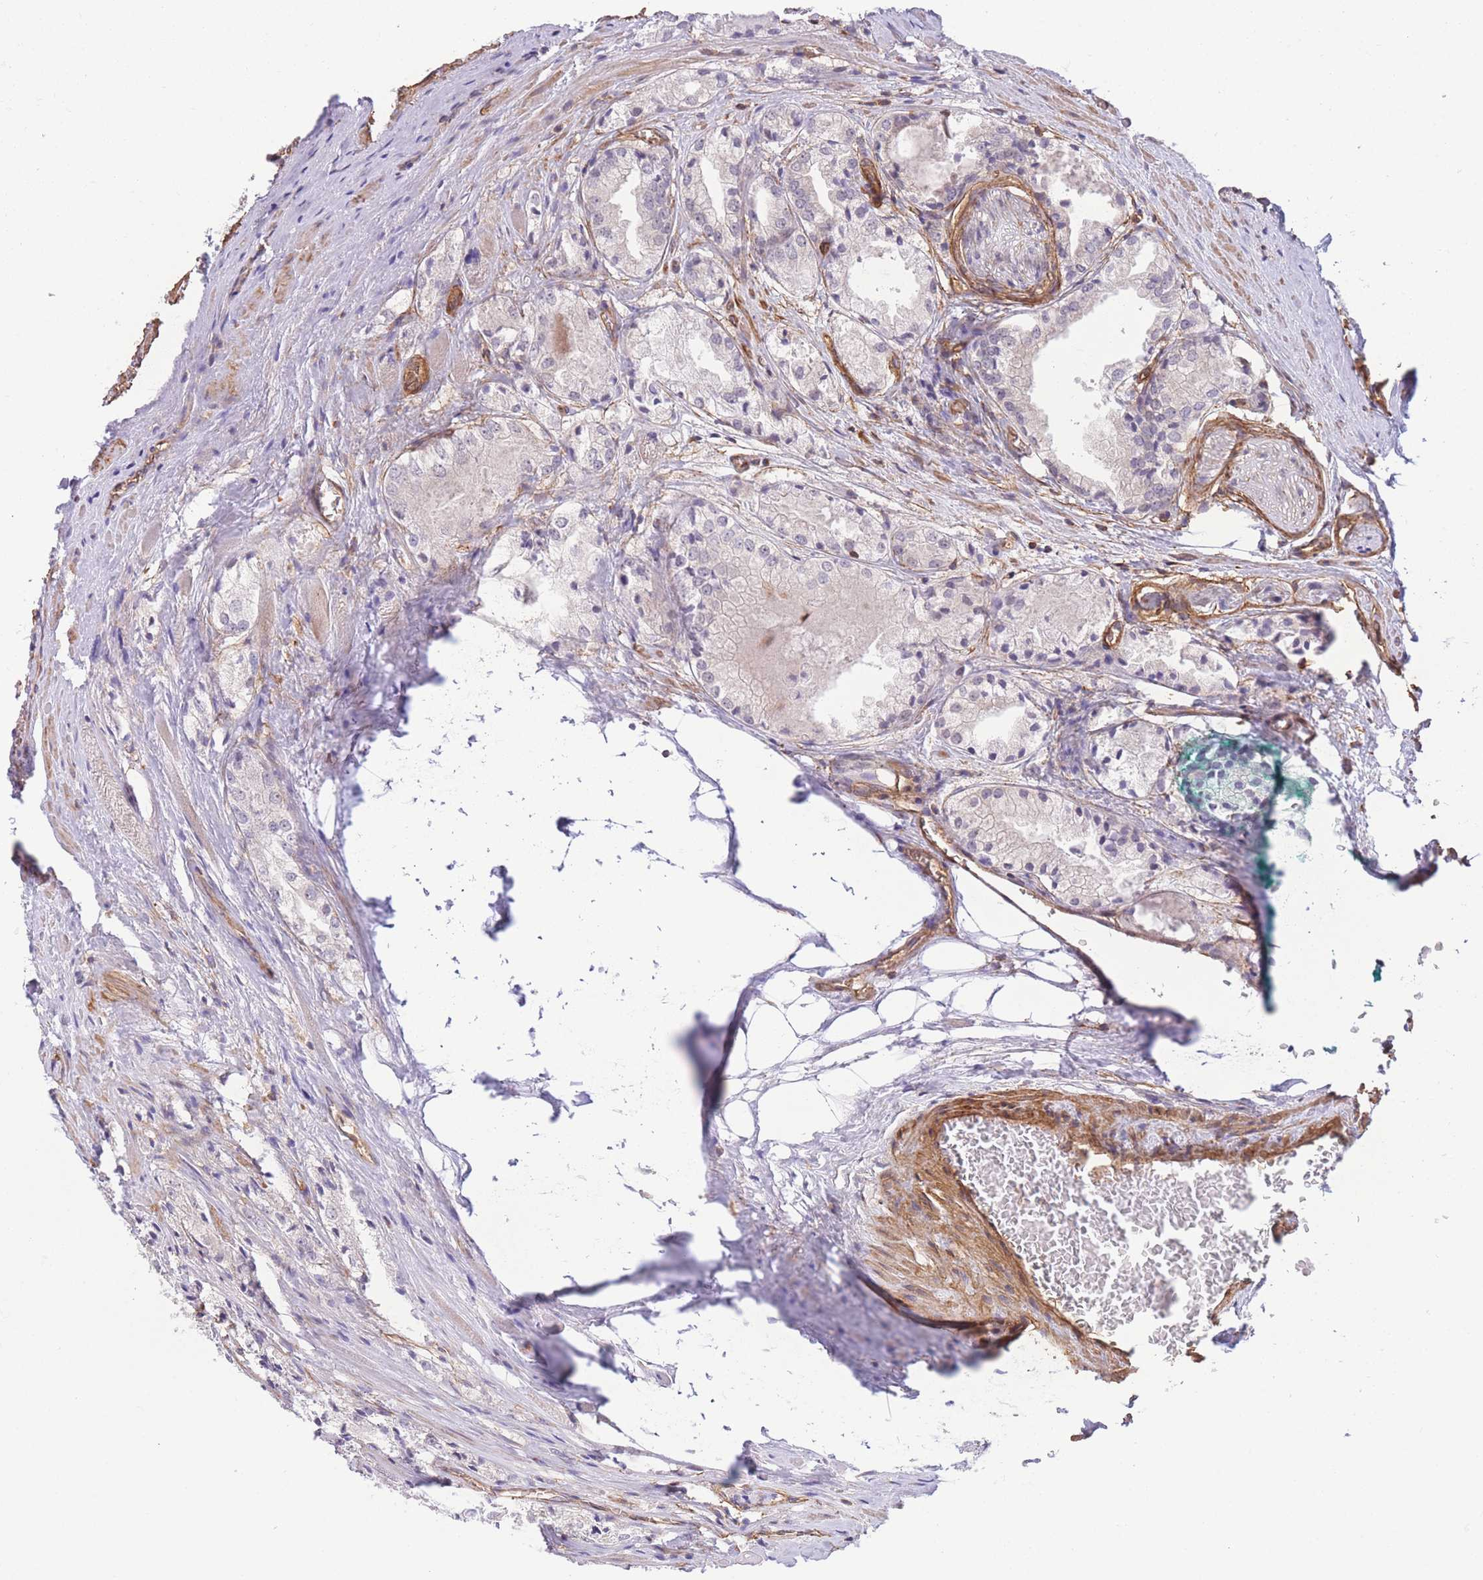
{"staining": {"intensity": "negative", "quantity": "none", "location": "none"}, "tissue": "prostate cancer", "cell_type": "Tumor cells", "image_type": "cancer", "snomed": [{"axis": "morphology", "description": "Adenocarcinoma, Low grade"}, {"axis": "topography", "description": "Prostate"}], "caption": "A histopathology image of human adenocarcinoma (low-grade) (prostate) is negative for staining in tumor cells. (IHC, brightfield microscopy, high magnification).", "gene": "CDC25B", "patient": {"sex": "male", "age": 67}}